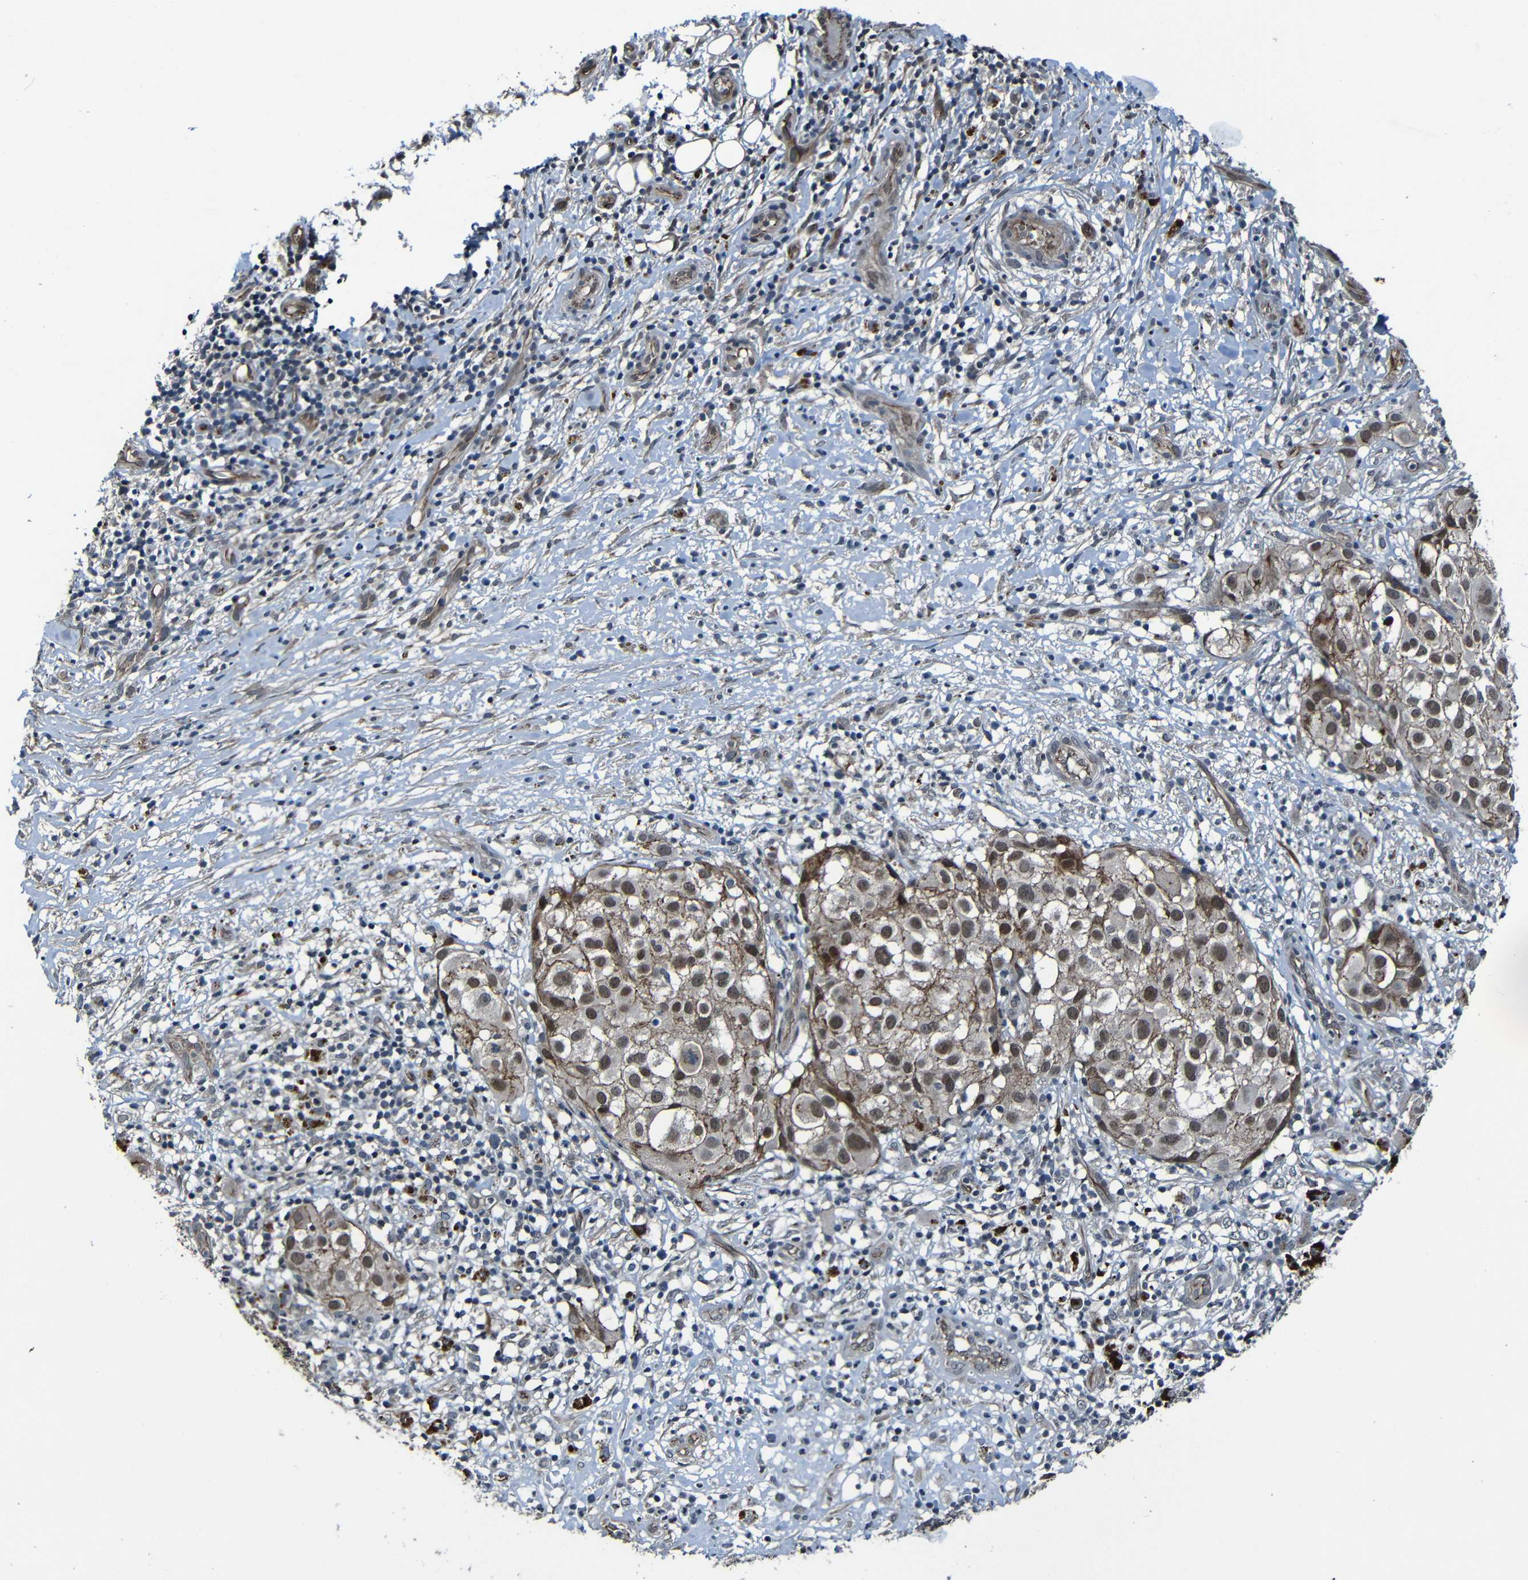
{"staining": {"intensity": "weak", "quantity": ">75%", "location": "cytoplasmic/membranous,nuclear"}, "tissue": "melanoma", "cell_type": "Tumor cells", "image_type": "cancer", "snomed": [{"axis": "morphology", "description": "Necrosis, NOS"}, {"axis": "morphology", "description": "Malignant melanoma, NOS"}, {"axis": "topography", "description": "Skin"}], "caption": "Immunohistochemical staining of melanoma demonstrates low levels of weak cytoplasmic/membranous and nuclear protein expression in approximately >75% of tumor cells.", "gene": "LGR5", "patient": {"sex": "female", "age": 87}}